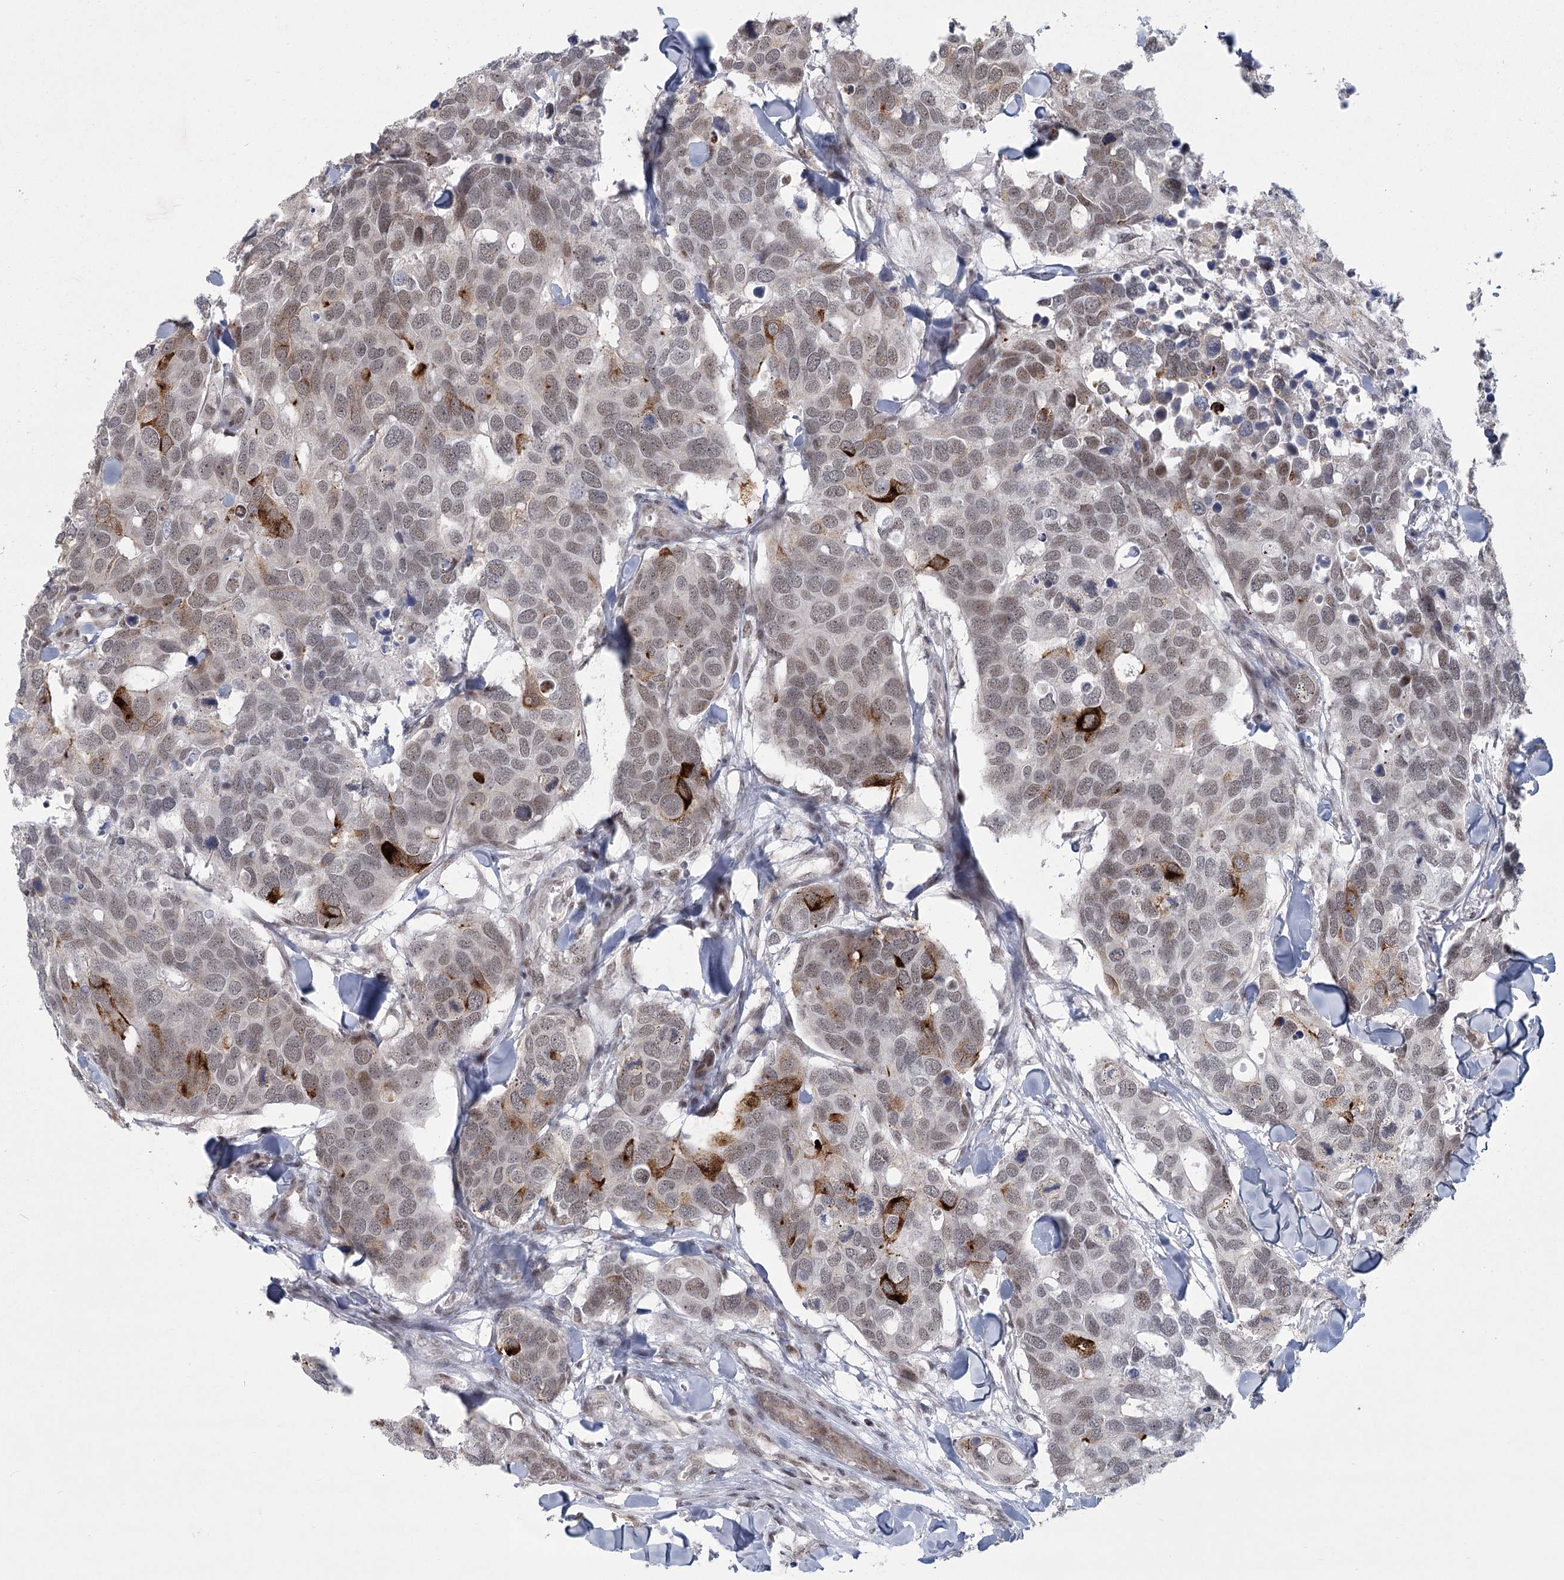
{"staining": {"intensity": "strong", "quantity": "<25%", "location": "cytoplasmic/membranous"}, "tissue": "breast cancer", "cell_type": "Tumor cells", "image_type": "cancer", "snomed": [{"axis": "morphology", "description": "Duct carcinoma"}, {"axis": "topography", "description": "Breast"}], "caption": "Breast cancer (infiltrating ductal carcinoma) stained for a protein (brown) reveals strong cytoplasmic/membranous positive expression in approximately <25% of tumor cells.", "gene": "CIB4", "patient": {"sex": "female", "age": 83}}